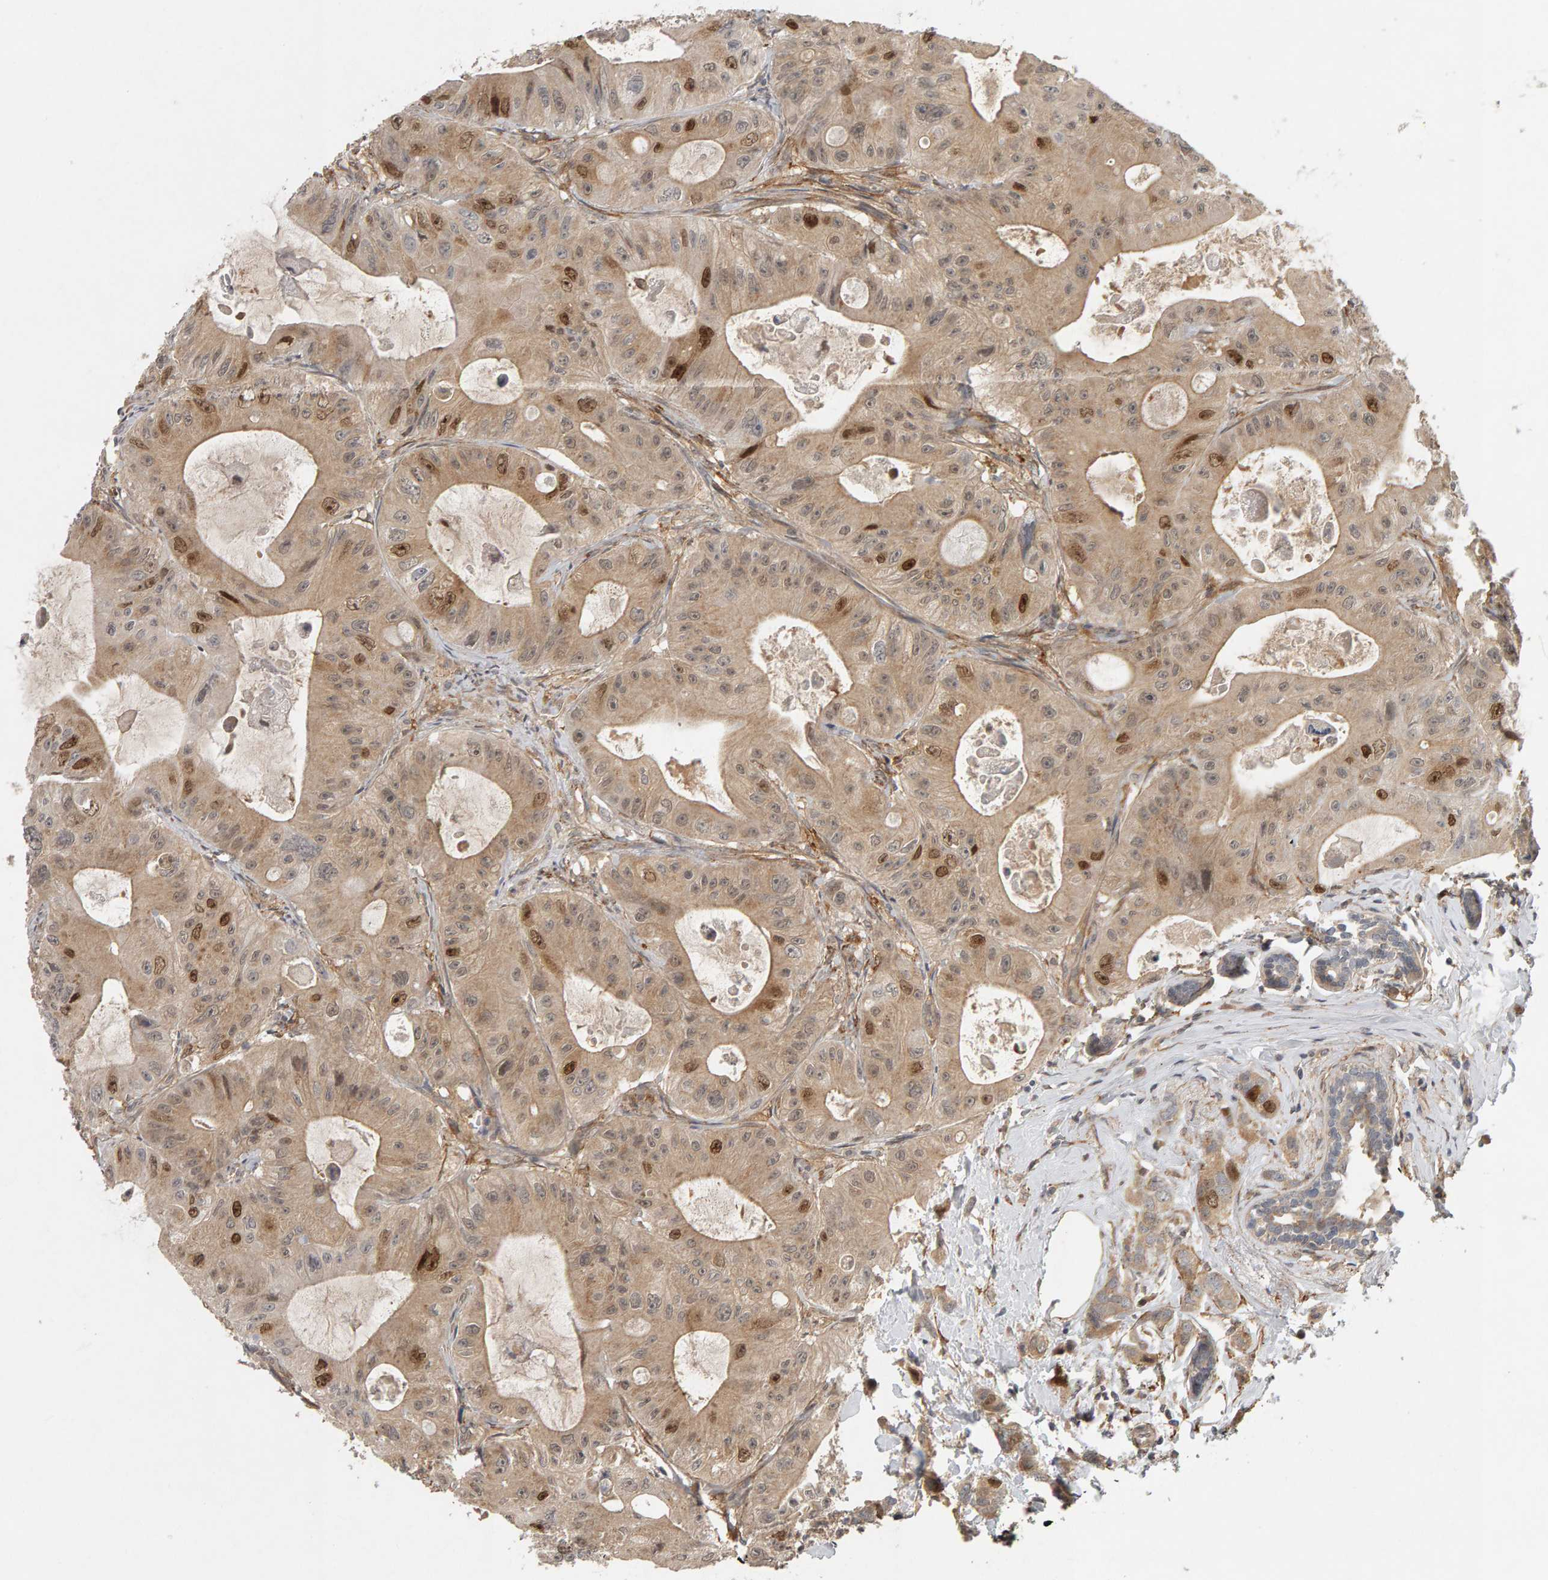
{"staining": {"intensity": "moderate", "quantity": "<25%", "location": "nuclear"}, "tissue": "colorectal cancer", "cell_type": "Tumor cells", "image_type": "cancer", "snomed": [{"axis": "morphology", "description": "Adenocarcinoma, NOS"}, {"axis": "topography", "description": "Colon"}], "caption": "IHC image of human adenocarcinoma (colorectal) stained for a protein (brown), which shows low levels of moderate nuclear positivity in approximately <25% of tumor cells.", "gene": "CDCA5", "patient": {"sex": "female", "age": 46}}